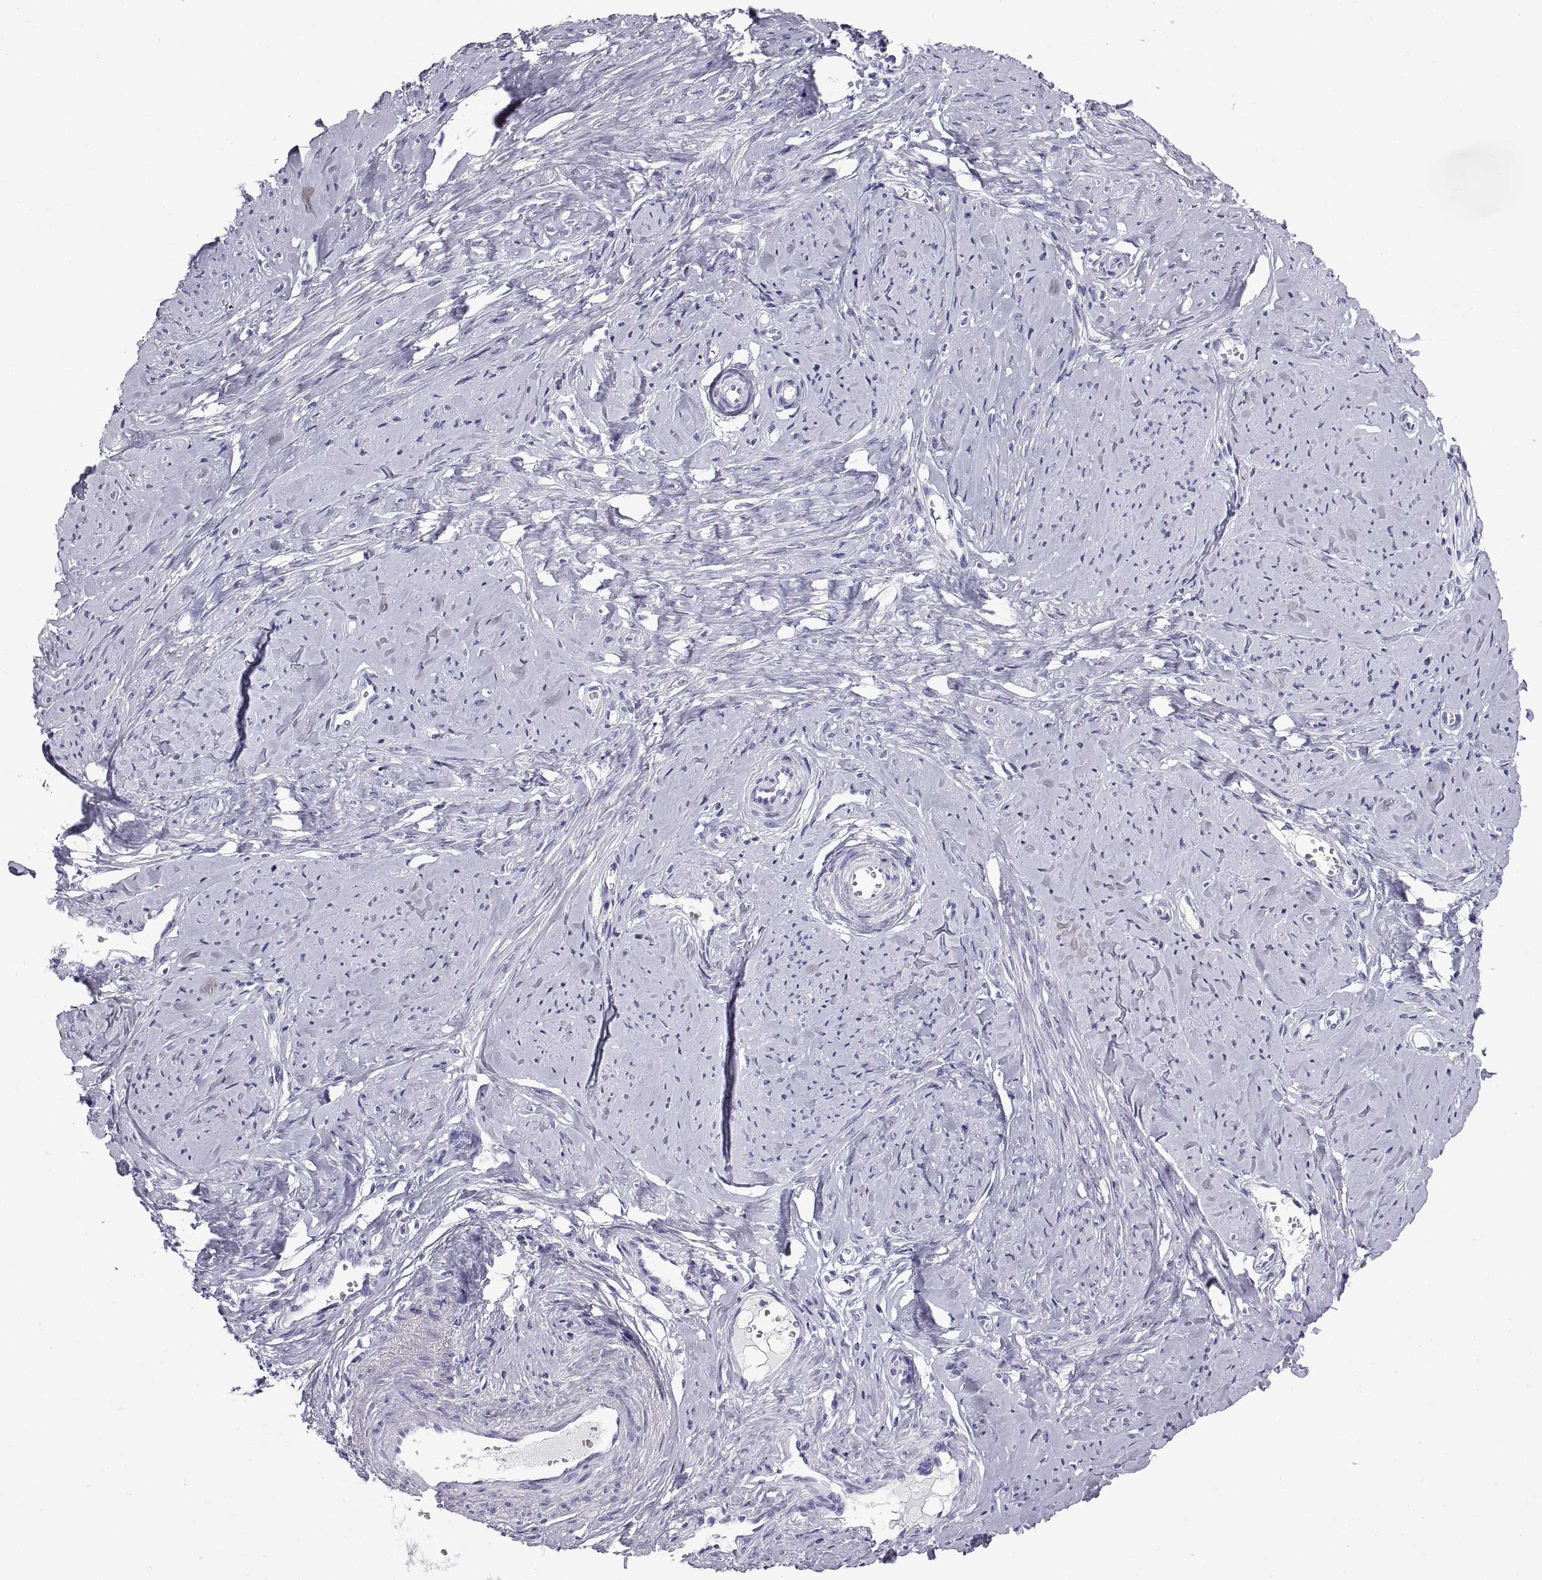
{"staining": {"intensity": "negative", "quantity": "none", "location": "none"}, "tissue": "smooth muscle", "cell_type": "Smooth muscle cells", "image_type": "normal", "snomed": [{"axis": "morphology", "description": "Normal tissue, NOS"}, {"axis": "topography", "description": "Smooth muscle"}], "caption": "Smooth muscle cells are negative for brown protein staining in benign smooth muscle. (Stains: DAB IHC with hematoxylin counter stain, Microscopy: brightfield microscopy at high magnification).", "gene": "CRISP1", "patient": {"sex": "female", "age": 48}}